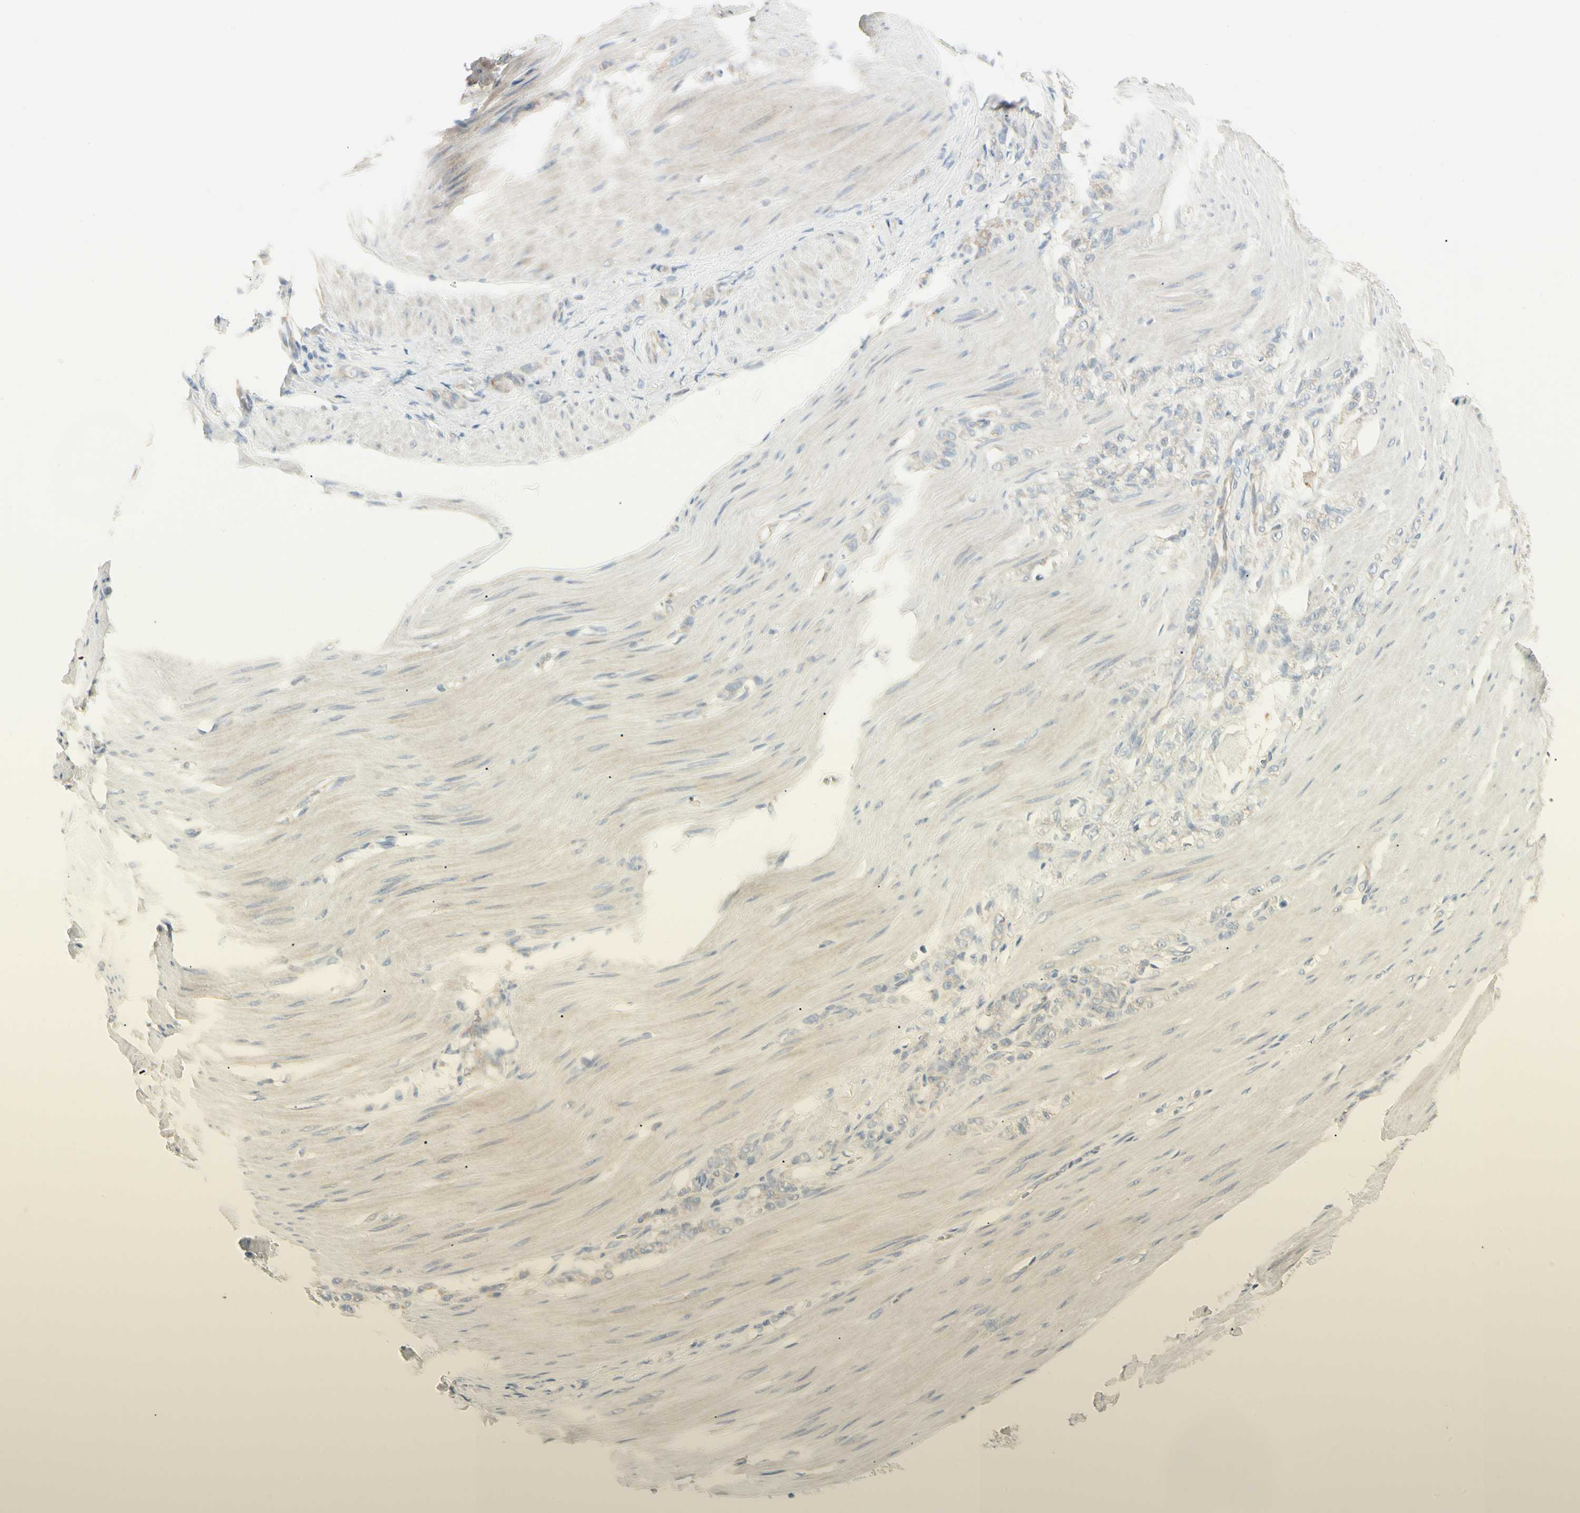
{"staining": {"intensity": "negative", "quantity": "none", "location": "none"}, "tissue": "stomach cancer", "cell_type": "Tumor cells", "image_type": "cancer", "snomed": [{"axis": "morphology", "description": "Adenocarcinoma, NOS"}, {"axis": "topography", "description": "Stomach"}], "caption": "This histopathology image is of stomach cancer (adenocarcinoma) stained with immunohistochemistry (IHC) to label a protein in brown with the nuclei are counter-stained blue. There is no positivity in tumor cells. Nuclei are stained in blue.", "gene": "ALDH18A1", "patient": {"sex": "male", "age": 82}}